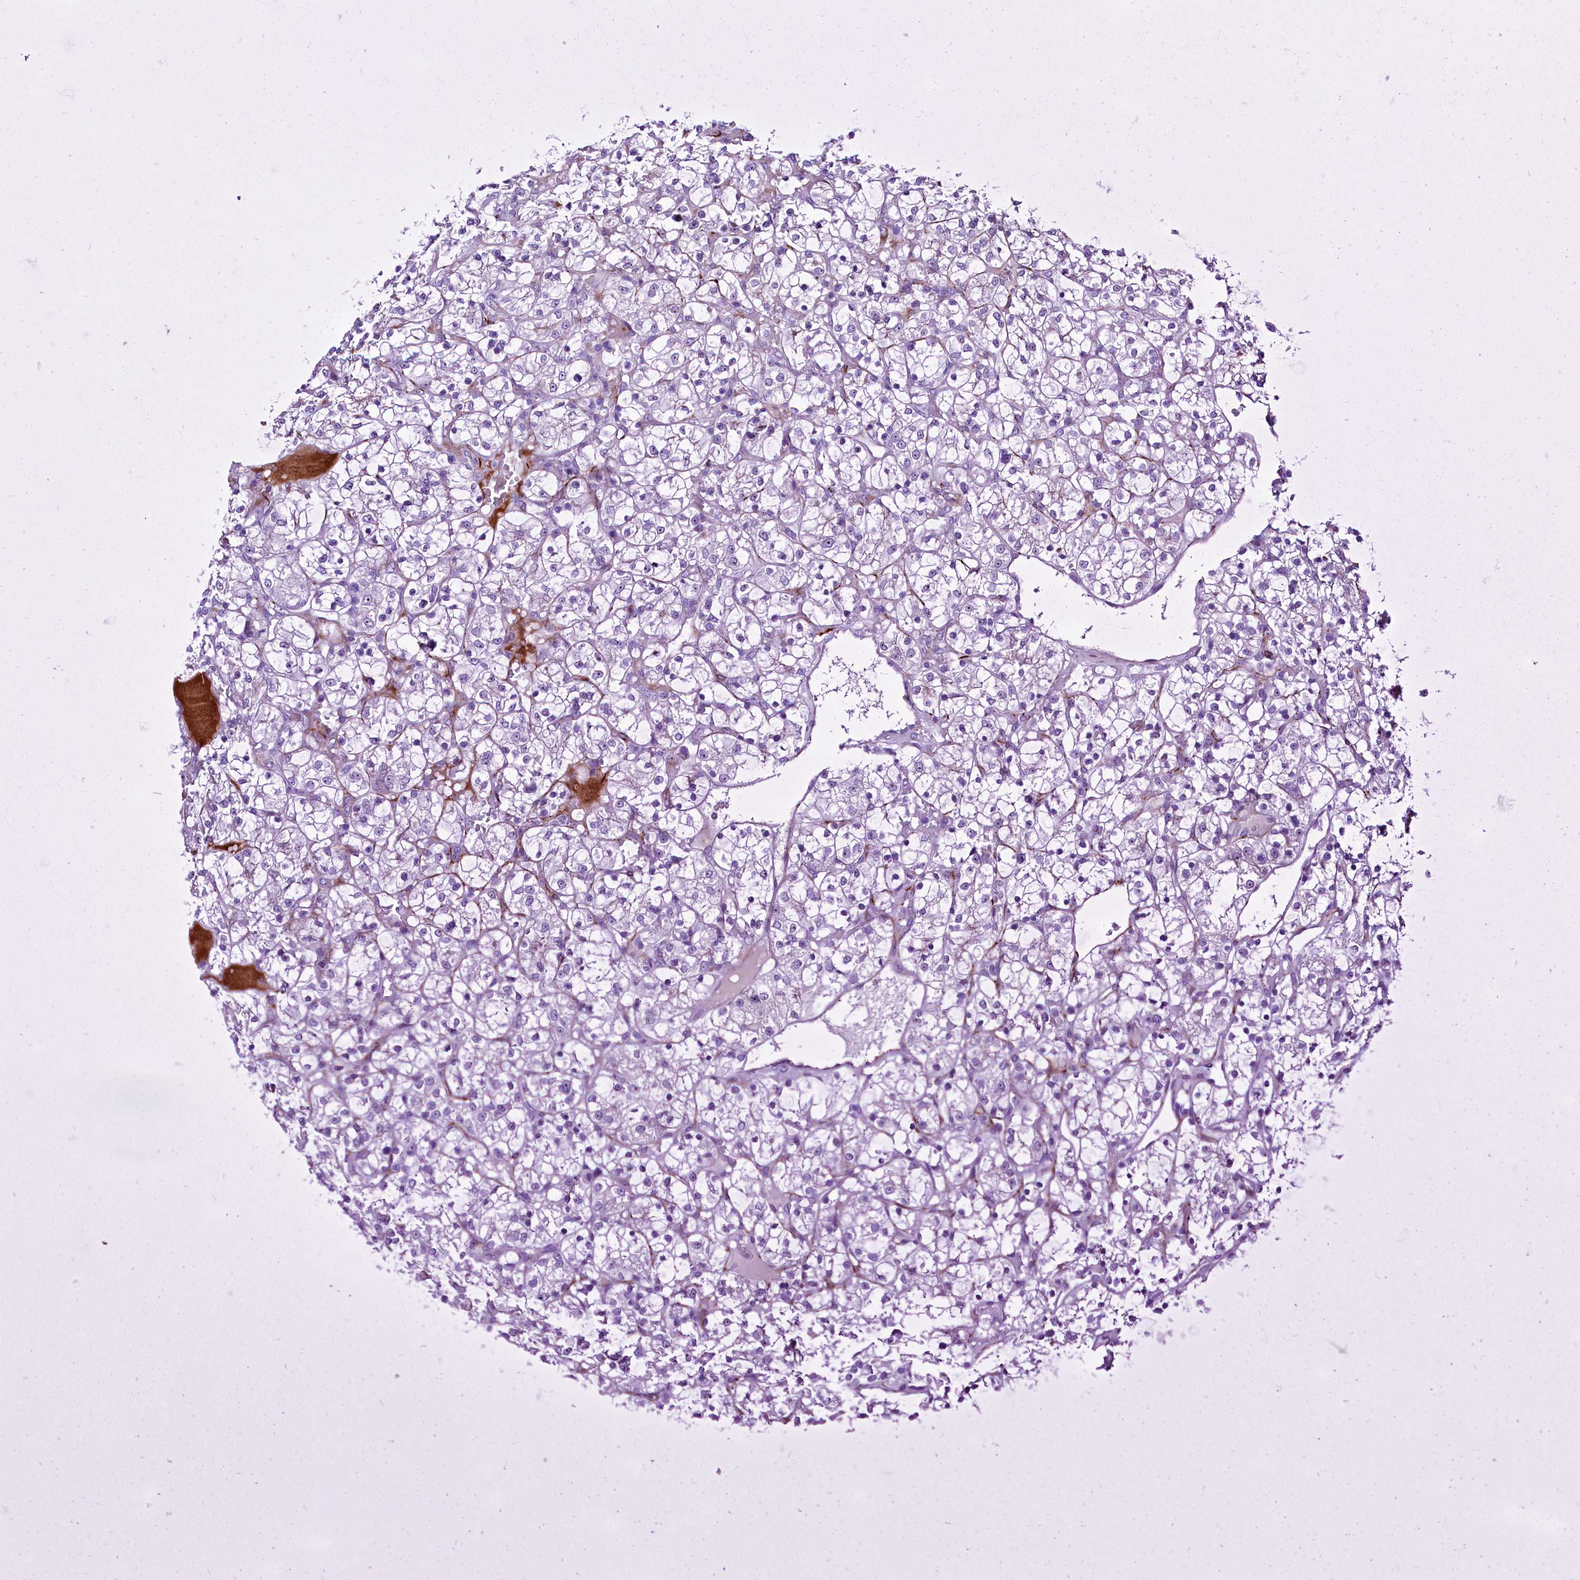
{"staining": {"intensity": "negative", "quantity": "none", "location": "none"}, "tissue": "renal cancer", "cell_type": "Tumor cells", "image_type": "cancer", "snomed": [{"axis": "morphology", "description": "Adenocarcinoma, NOS"}, {"axis": "topography", "description": "Kidney"}], "caption": "IHC of renal cancer reveals no expression in tumor cells. (Immunohistochemistry, brightfield microscopy, high magnification).", "gene": "SH3TC2", "patient": {"sex": "female", "age": 69}}